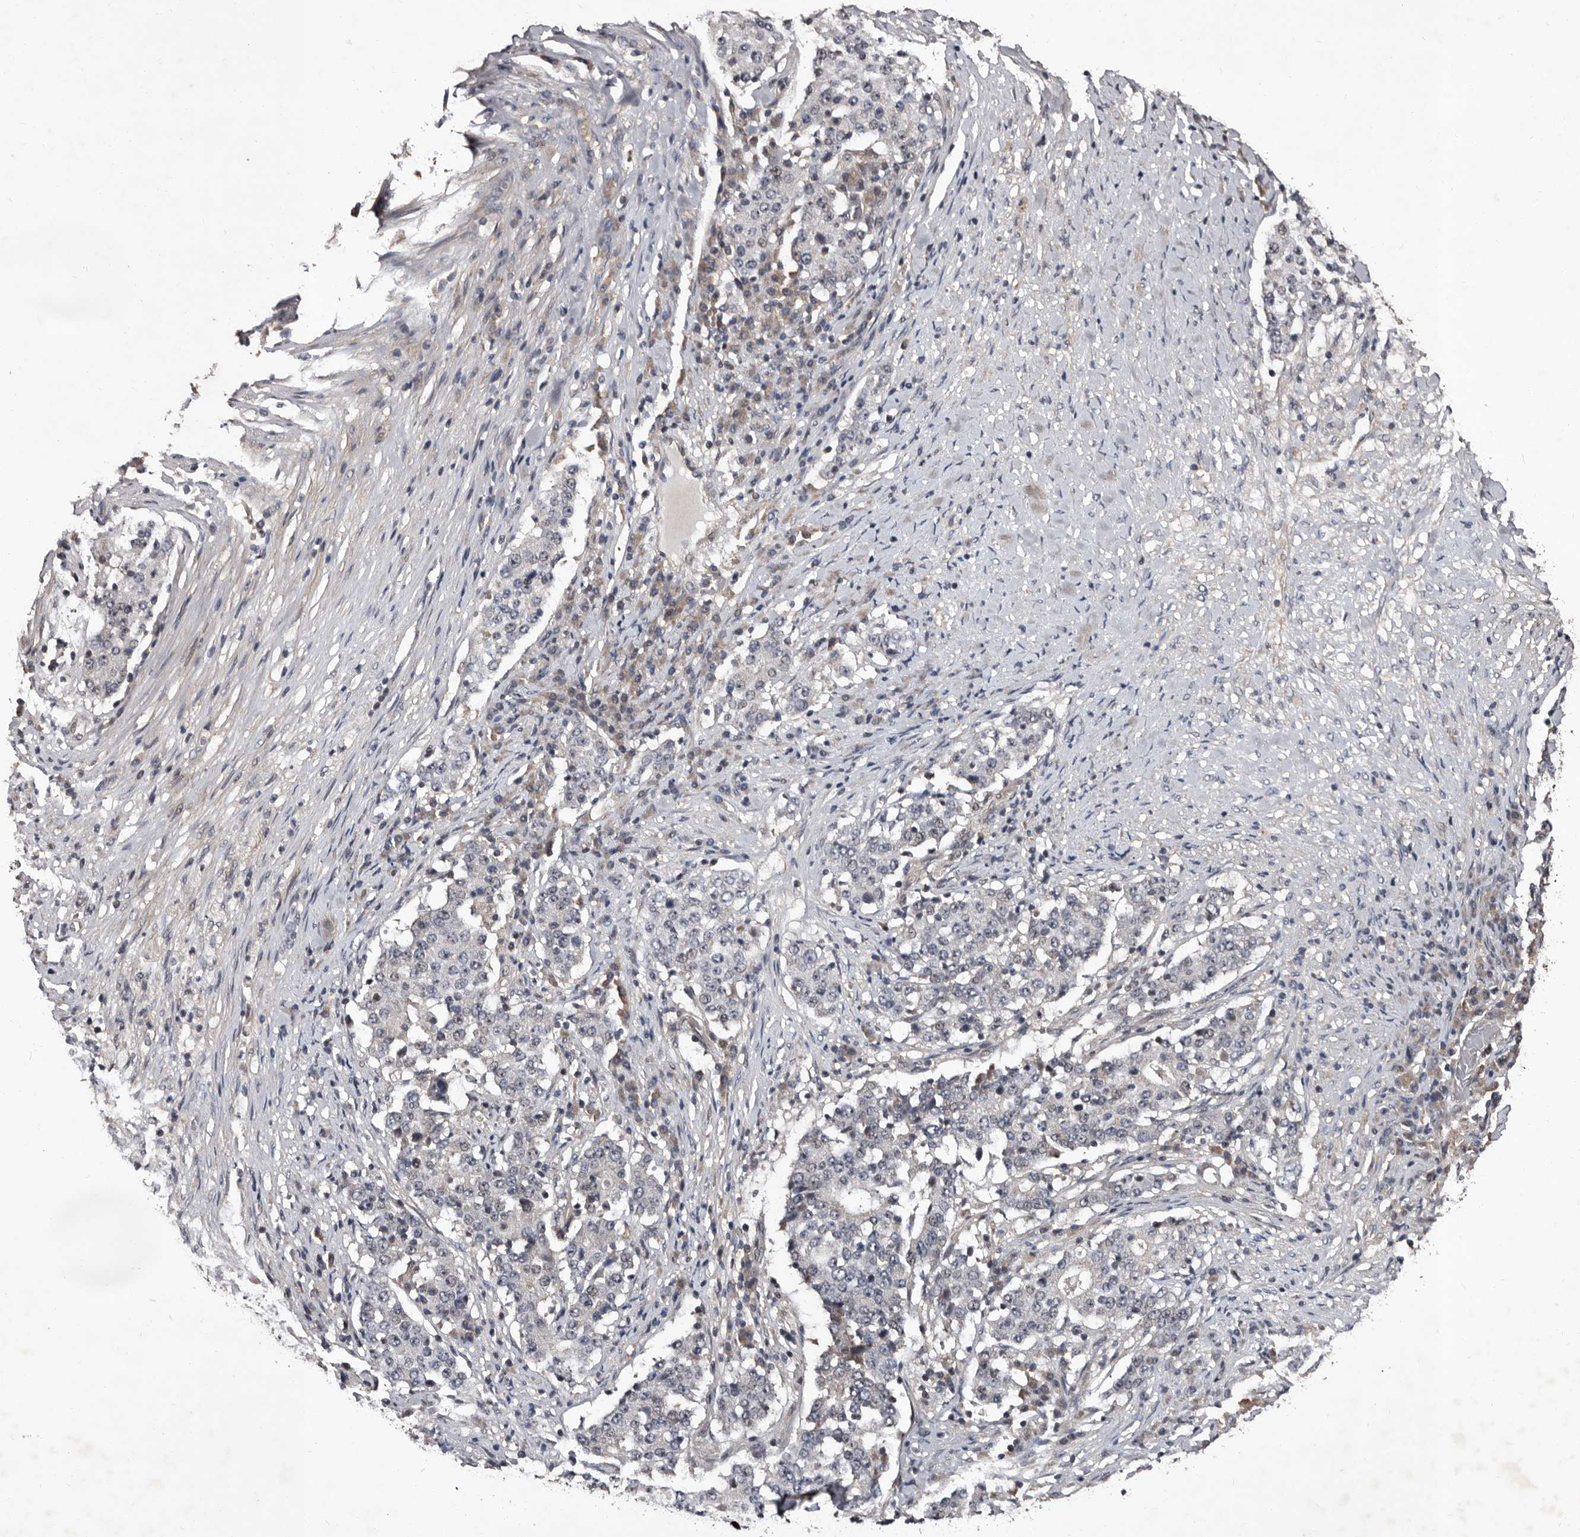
{"staining": {"intensity": "negative", "quantity": "none", "location": "none"}, "tissue": "stomach cancer", "cell_type": "Tumor cells", "image_type": "cancer", "snomed": [{"axis": "morphology", "description": "Adenocarcinoma, NOS"}, {"axis": "topography", "description": "Stomach"}], "caption": "Micrograph shows no protein positivity in tumor cells of stomach adenocarcinoma tissue. Brightfield microscopy of immunohistochemistry (IHC) stained with DAB (3,3'-diaminobenzidine) (brown) and hematoxylin (blue), captured at high magnification.", "gene": "MKRN3", "patient": {"sex": "male", "age": 59}}